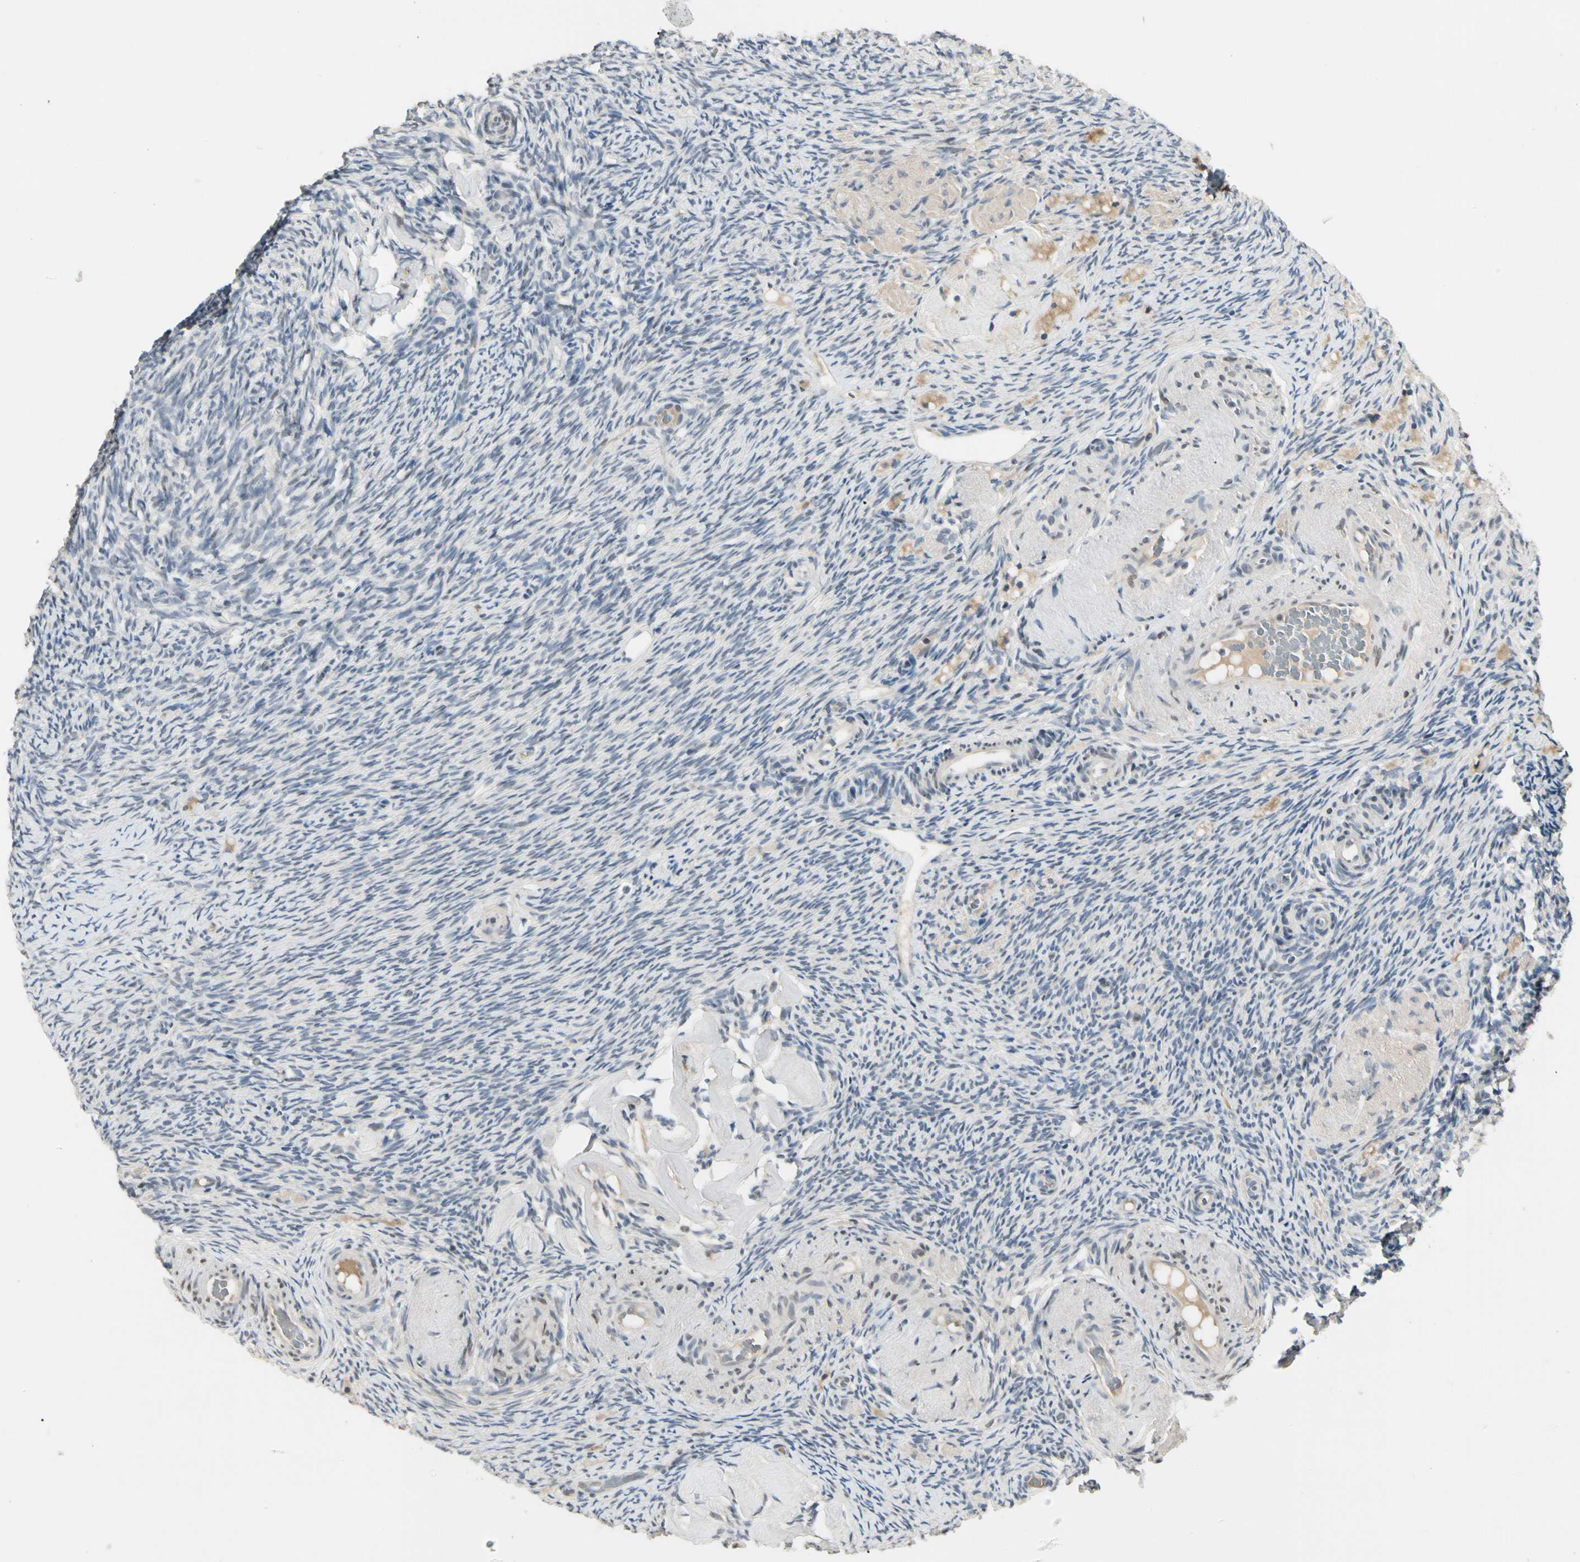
{"staining": {"intensity": "weak", "quantity": ">75%", "location": "cytoplasmic/membranous"}, "tissue": "ovary", "cell_type": "Follicle cells", "image_type": "normal", "snomed": [{"axis": "morphology", "description": "Normal tissue, NOS"}, {"axis": "topography", "description": "Ovary"}], "caption": "Weak cytoplasmic/membranous protein positivity is seen in about >75% of follicle cells in ovary. The staining was performed using DAB, with brown indicating positive protein expression. Nuclei are stained blue with hematoxylin.", "gene": "GREM1", "patient": {"sex": "female", "age": 60}}